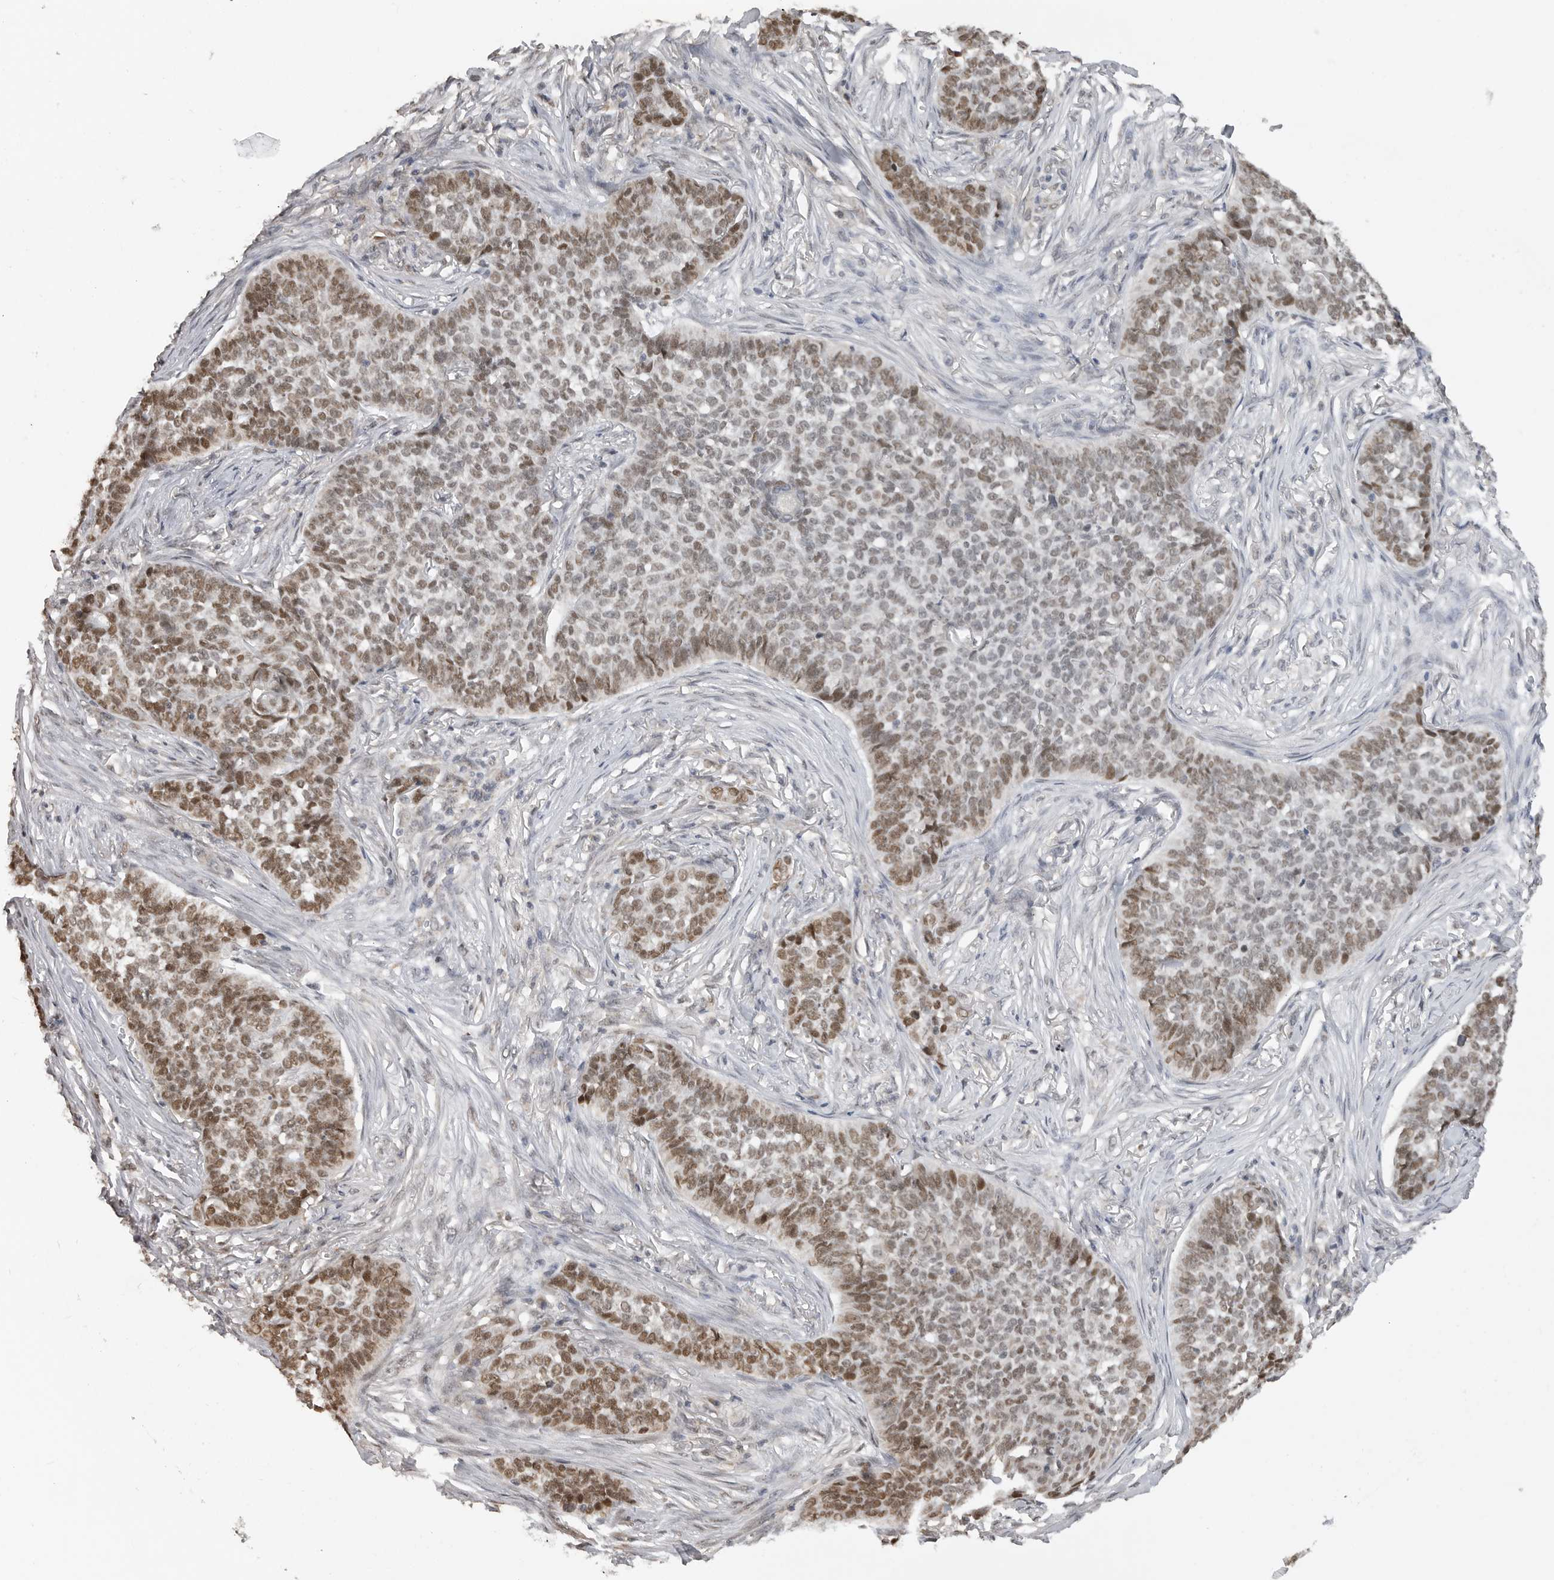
{"staining": {"intensity": "moderate", "quantity": "25%-75%", "location": "nuclear"}, "tissue": "skin cancer", "cell_type": "Tumor cells", "image_type": "cancer", "snomed": [{"axis": "morphology", "description": "Basal cell carcinoma"}, {"axis": "topography", "description": "Skin"}], "caption": "Immunohistochemical staining of human skin cancer shows moderate nuclear protein expression in approximately 25%-75% of tumor cells. (DAB (3,3'-diaminobenzidine) IHC with brightfield microscopy, high magnification).", "gene": "SMARCC1", "patient": {"sex": "male", "age": 85}}